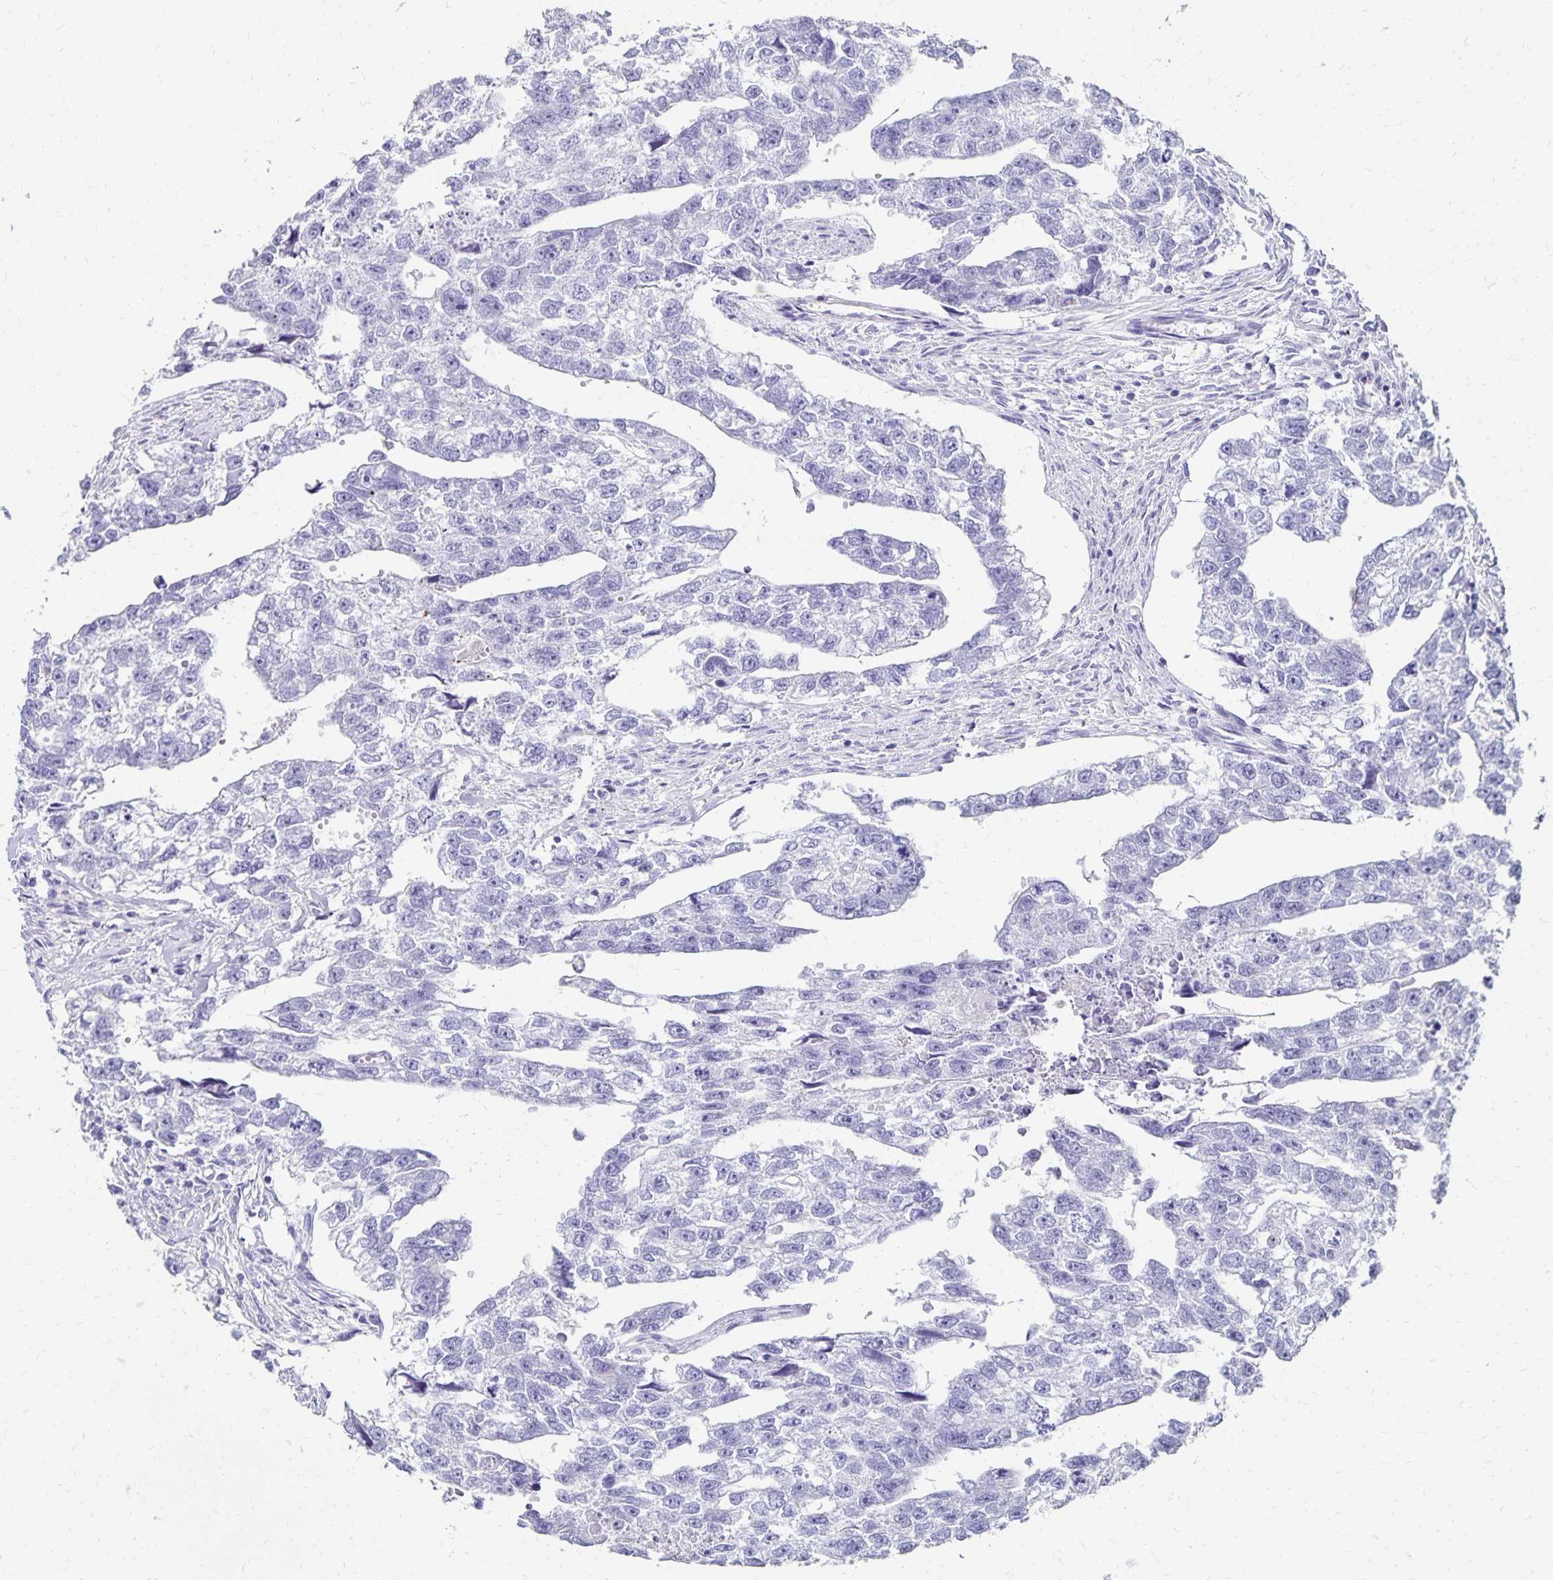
{"staining": {"intensity": "negative", "quantity": "none", "location": "none"}, "tissue": "testis cancer", "cell_type": "Tumor cells", "image_type": "cancer", "snomed": [{"axis": "morphology", "description": "Carcinoma, Embryonal, NOS"}, {"axis": "morphology", "description": "Teratoma, malignant, NOS"}, {"axis": "topography", "description": "Testis"}], "caption": "High power microscopy photomicrograph of an immunohistochemistry image of testis cancer (embryonal carcinoma), revealing no significant staining in tumor cells. The staining was performed using DAB to visualize the protein expression in brown, while the nuclei were stained in blue with hematoxylin (Magnification: 20x).", "gene": "DYNLT4", "patient": {"sex": "male", "age": 44}}